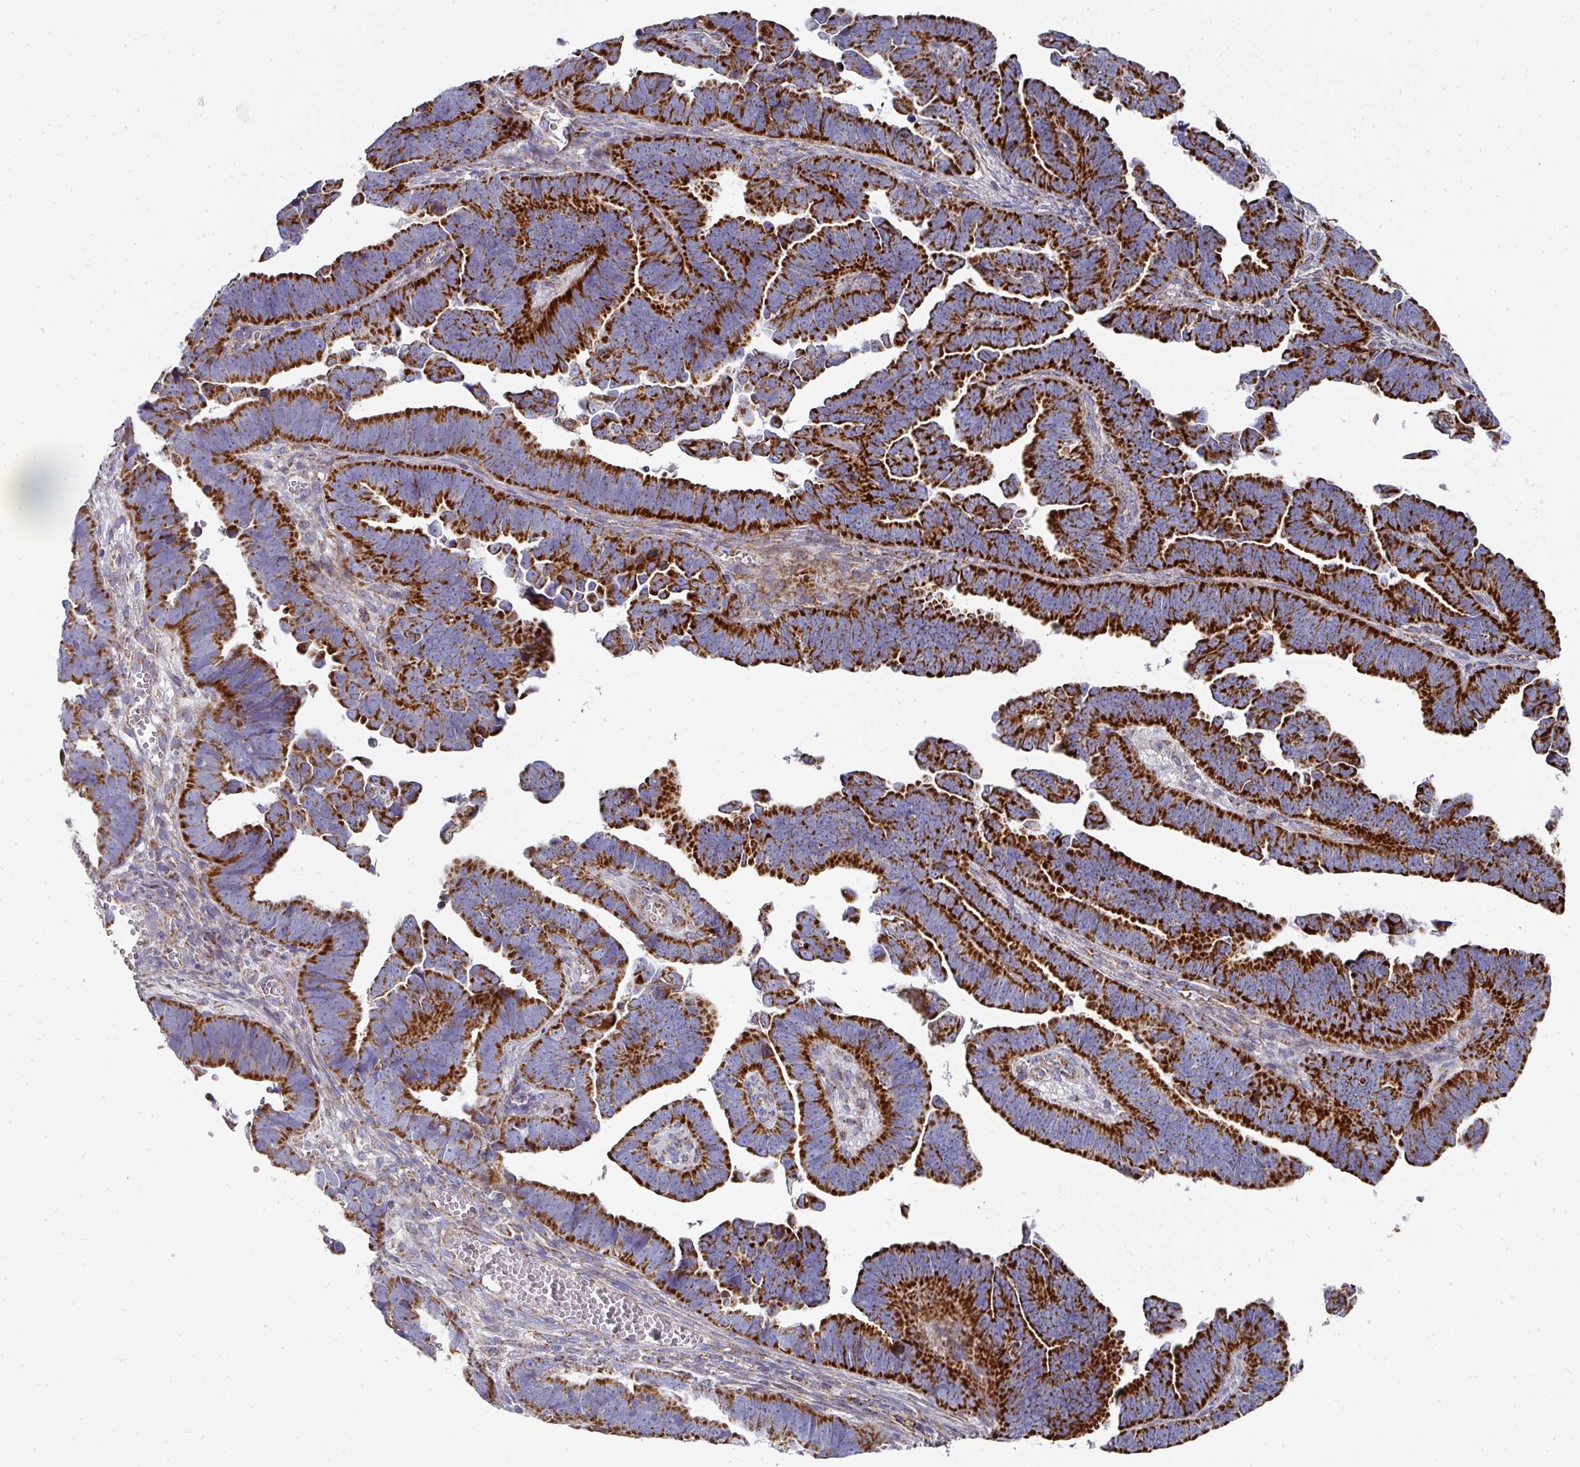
{"staining": {"intensity": "strong", "quantity": ">75%", "location": "cytoplasmic/membranous"}, "tissue": "endometrial cancer", "cell_type": "Tumor cells", "image_type": "cancer", "snomed": [{"axis": "morphology", "description": "Adenocarcinoma, NOS"}, {"axis": "topography", "description": "Endometrium"}], "caption": "Endometrial cancer stained for a protein (brown) demonstrates strong cytoplasmic/membranous positive staining in approximately >75% of tumor cells.", "gene": "UQCRFS1", "patient": {"sex": "female", "age": 75}}